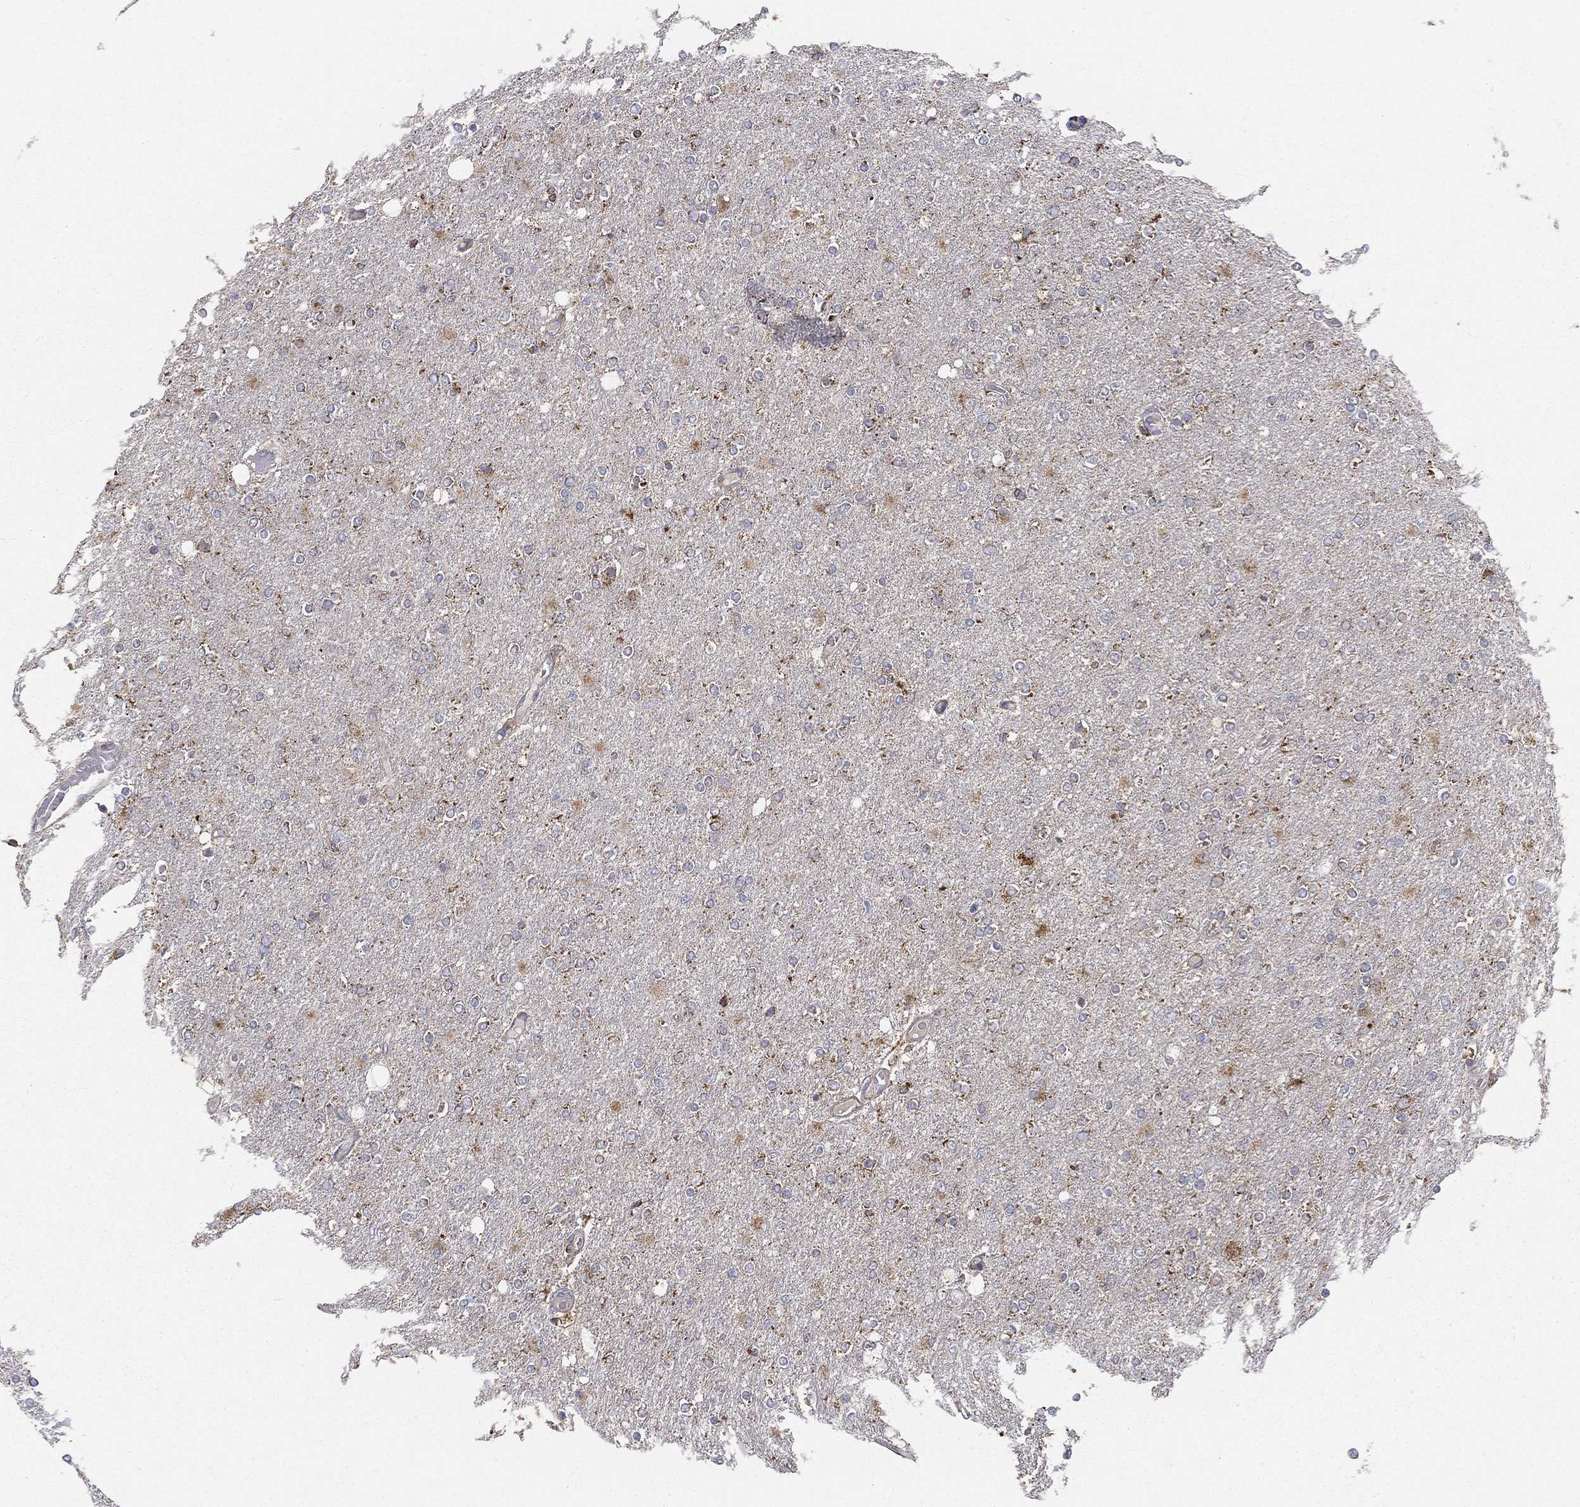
{"staining": {"intensity": "strong", "quantity": "<25%", "location": "cytoplasmic/membranous"}, "tissue": "glioma", "cell_type": "Tumor cells", "image_type": "cancer", "snomed": [{"axis": "morphology", "description": "Glioma, malignant, High grade"}, {"axis": "topography", "description": "Cerebral cortex"}], "caption": "There is medium levels of strong cytoplasmic/membranous positivity in tumor cells of high-grade glioma (malignant), as demonstrated by immunohistochemical staining (brown color).", "gene": "RIN3", "patient": {"sex": "male", "age": 70}}